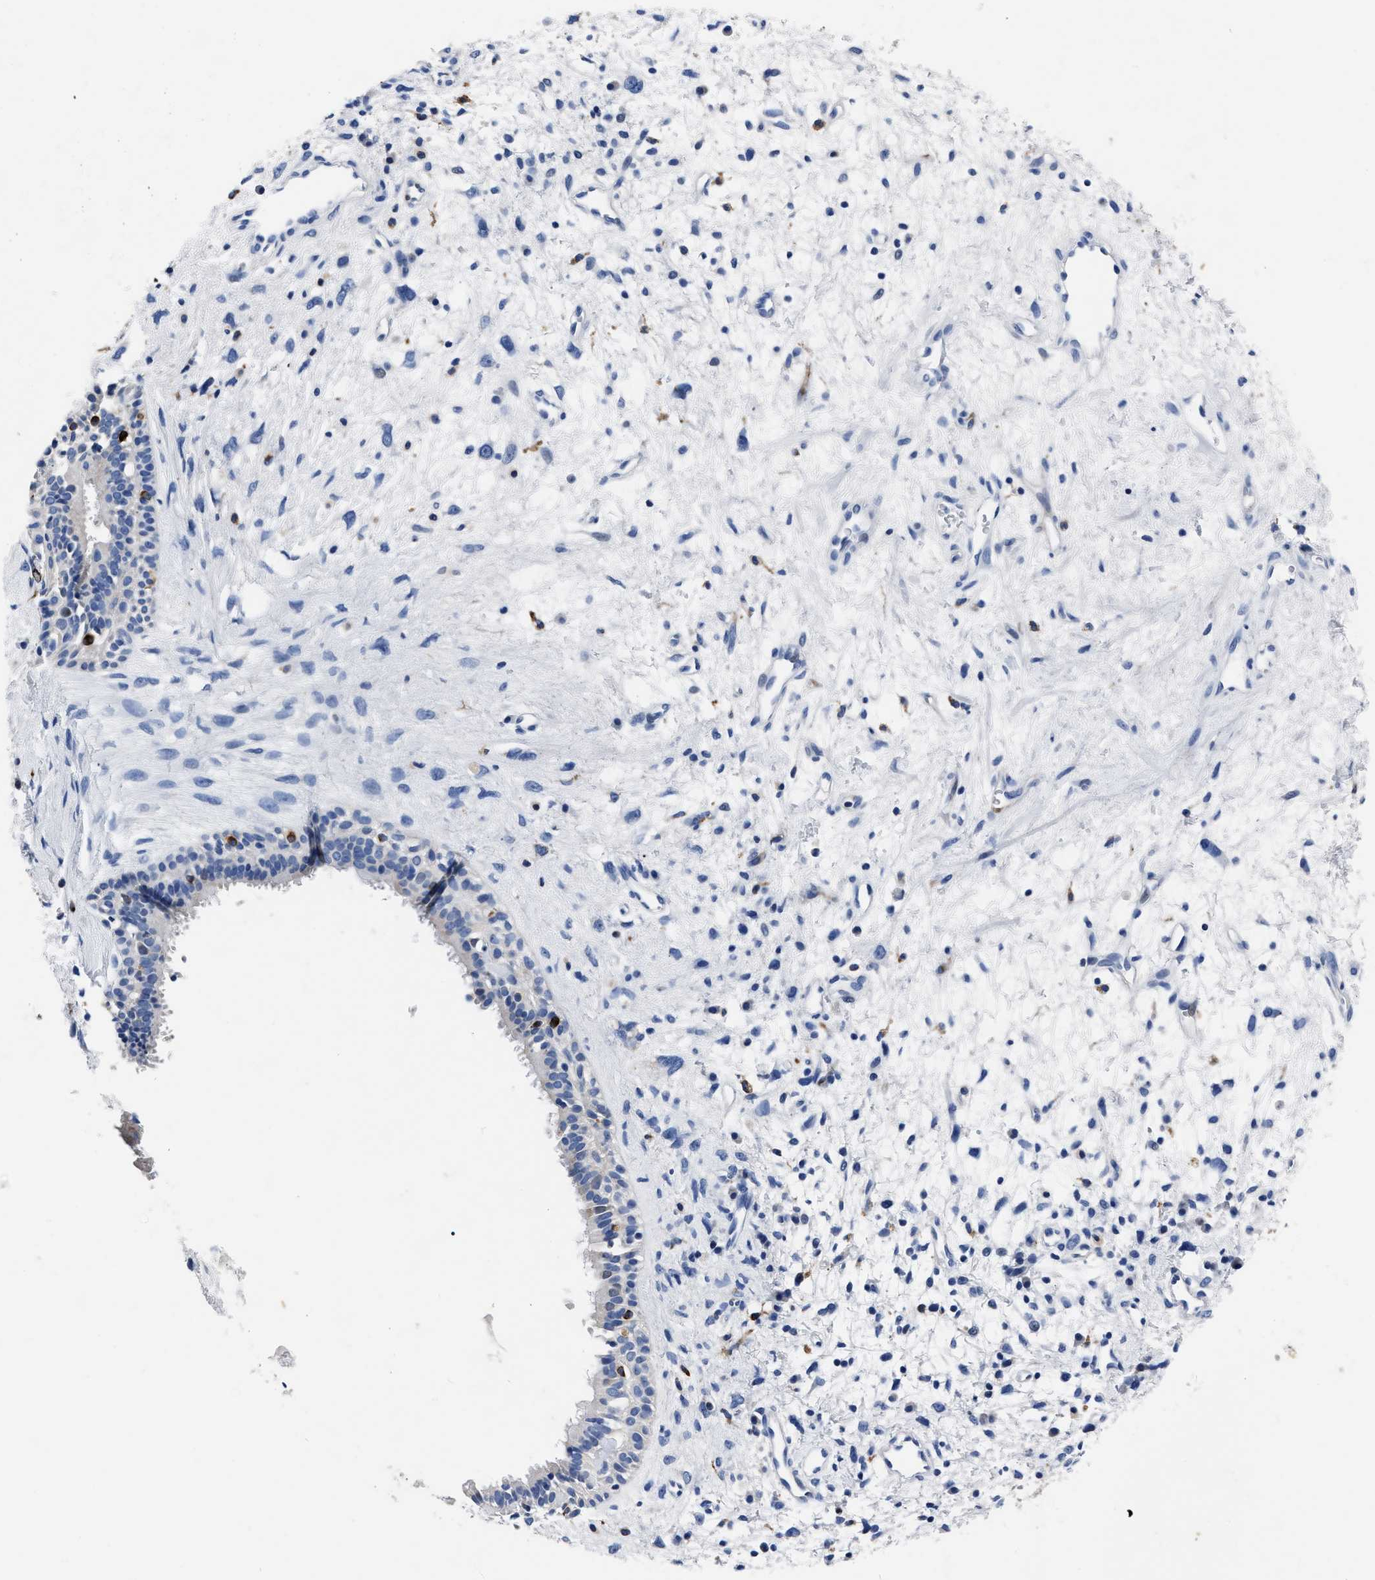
{"staining": {"intensity": "negative", "quantity": "none", "location": "none"}, "tissue": "nasopharynx", "cell_type": "Respiratory epithelial cells", "image_type": "normal", "snomed": [{"axis": "morphology", "description": "Normal tissue, NOS"}, {"axis": "topography", "description": "Nasopharynx"}], "caption": "Nasopharynx stained for a protein using IHC shows no staining respiratory epithelial cells.", "gene": "OR10G3", "patient": {"sex": "male", "age": 22}}